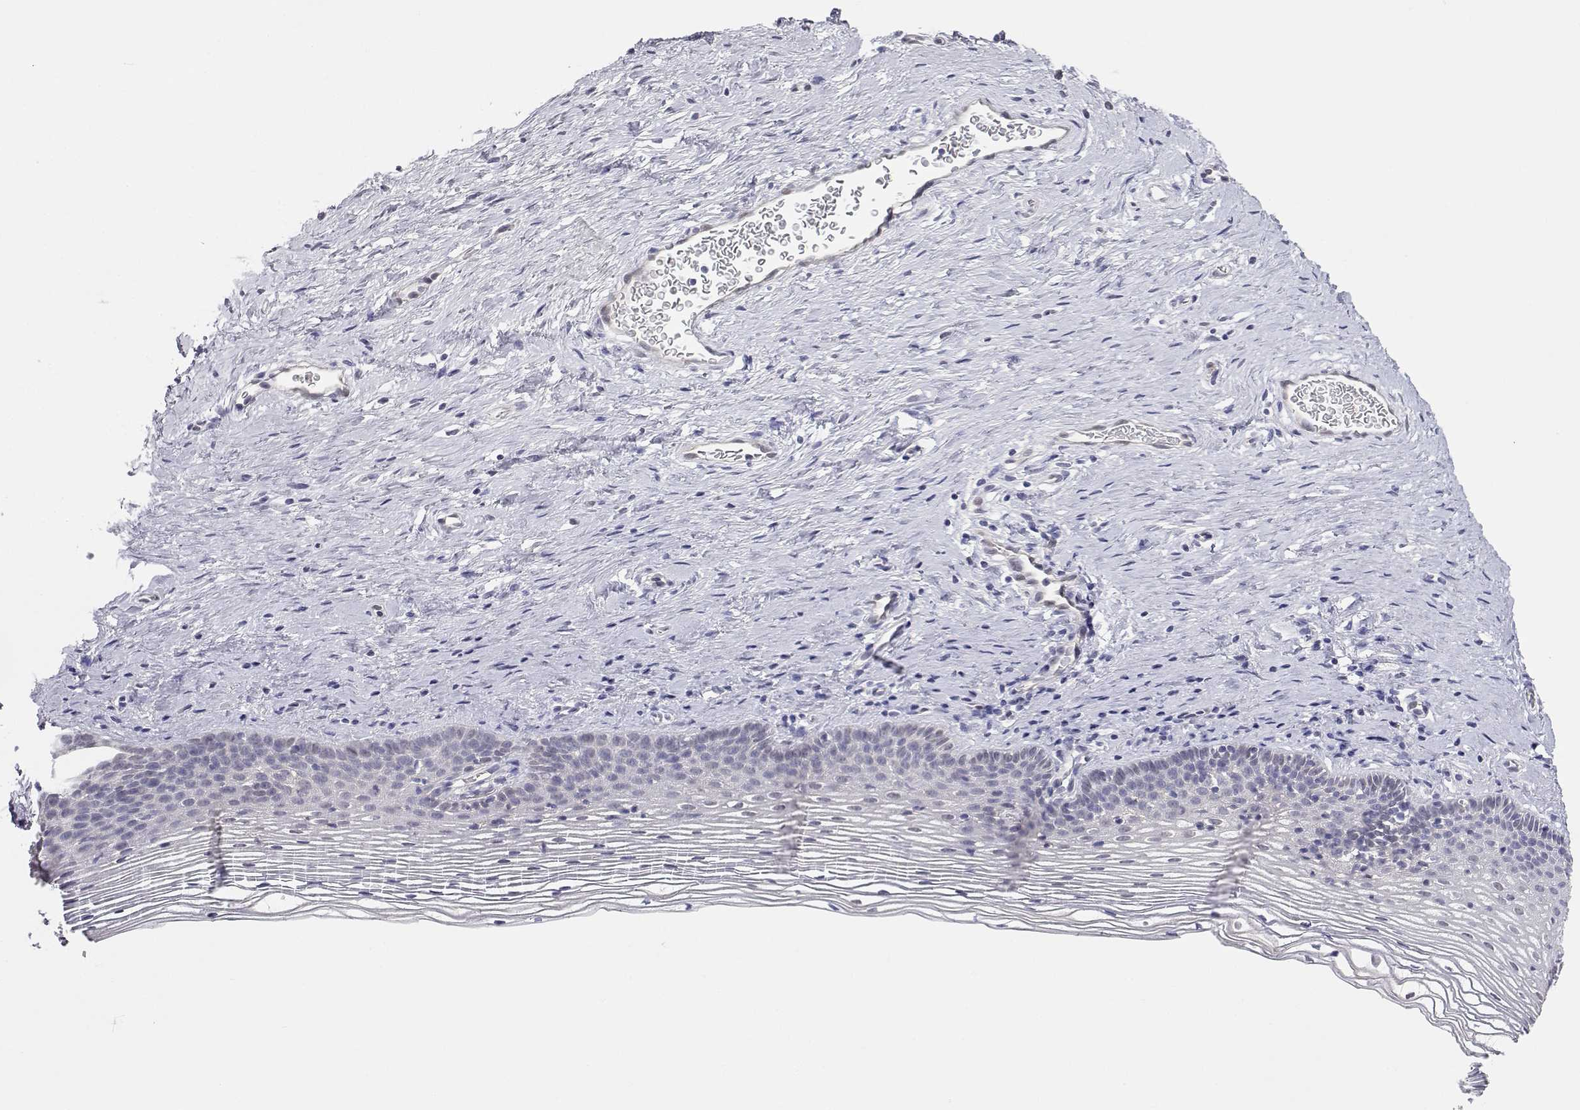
{"staining": {"intensity": "negative", "quantity": "none", "location": "none"}, "tissue": "cervix", "cell_type": "Glandular cells", "image_type": "normal", "snomed": [{"axis": "morphology", "description": "Normal tissue, NOS"}, {"axis": "topography", "description": "Cervix"}], "caption": "Immunohistochemistry (IHC) histopathology image of unremarkable cervix: cervix stained with DAB displays no significant protein positivity in glandular cells. (Brightfield microscopy of DAB immunohistochemistry at high magnification).", "gene": "ADA", "patient": {"sex": "female", "age": 39}}